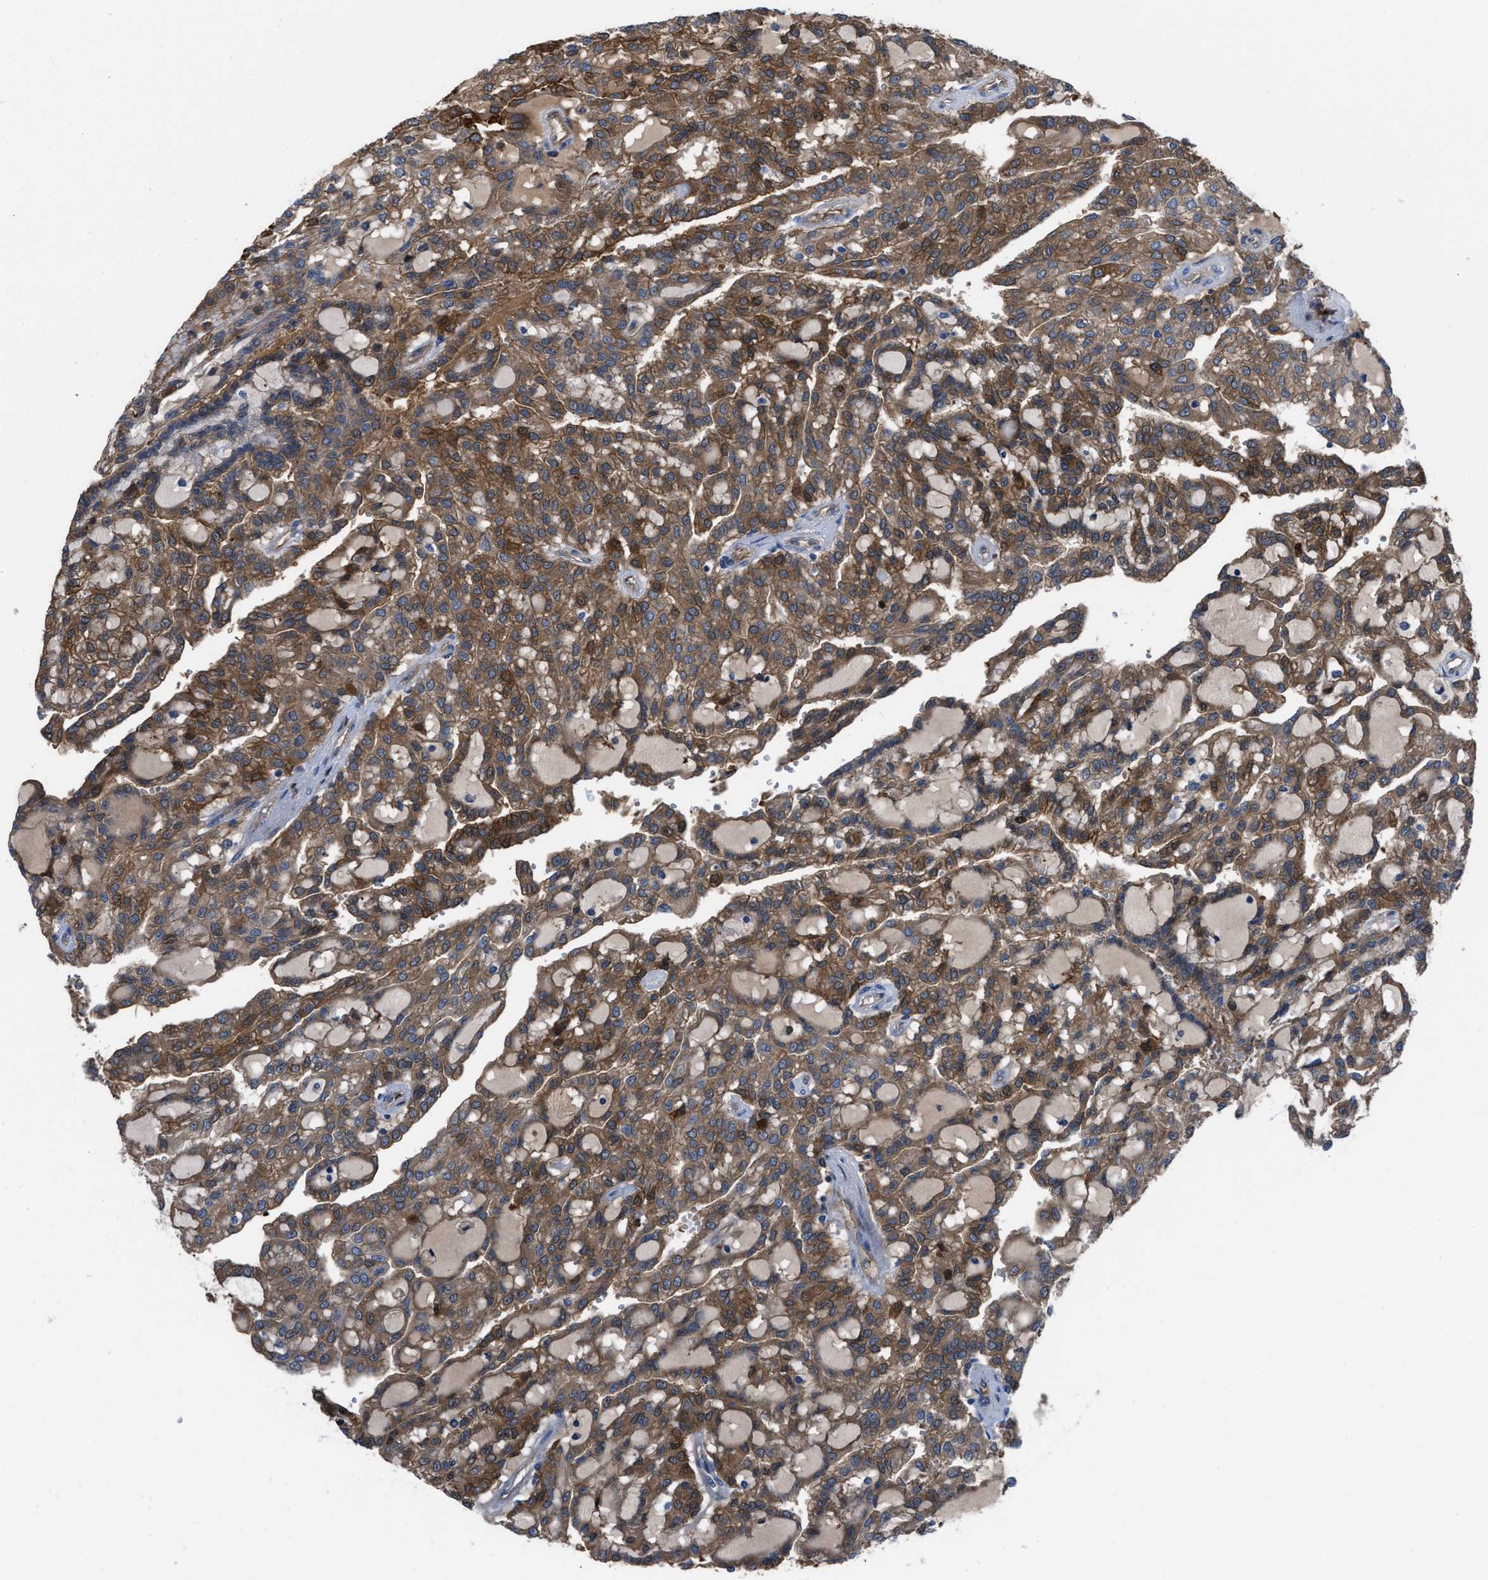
{"staining": {"intensity": "moderate", "quantity": ">75%", "location": "cytoplasmic/membranous"}, "tissue": "renal cancer", "cell_type": "Tumor cells", "image_type": "cancer", "snomed": [{"axis": "morphology", "description": "Adenocarcinoma, NOS"}, {"axis": "topography", "description": "Kidney"}], "caption": "DAB (3,3'-diaminobenzidine) immunohistochemical staining of renal adenocarcinoma exhibits moderate cytoplasmic/membranous protein staining in approximately >75% of tumor cells. (Brightfield microscopy of DAB IHC at high magnification).", "gene": "TRIOBP", "patient": {"sex": "male", "age": 63}}